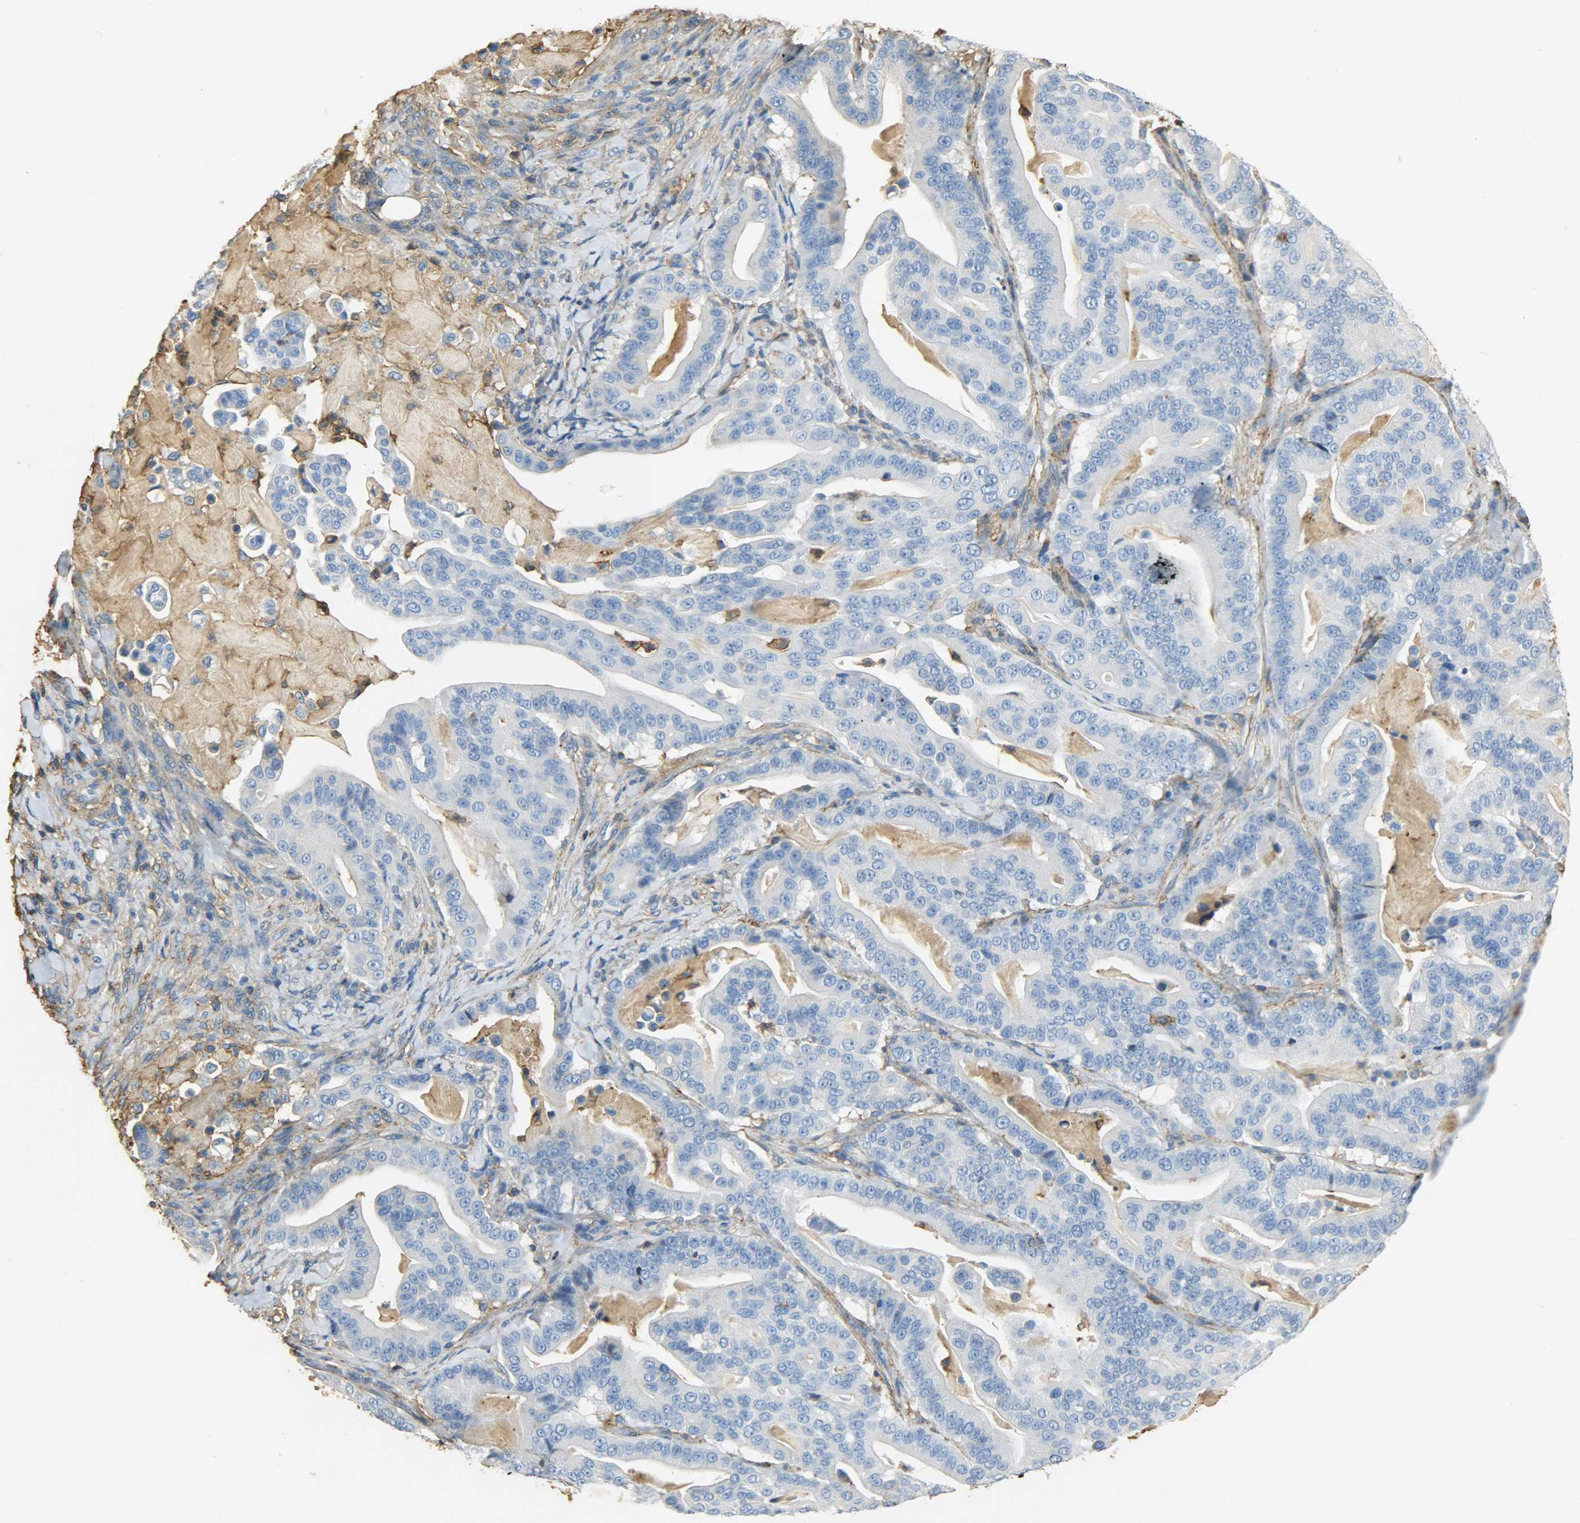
{"staining": {"intensity": "negative", "quantity": "none", "location": "none"}, "tissue": "pancreatic cancer", "cell_type": "Tumor cells", "image_type": "cancer", "snomed": [{"axis": "morphology", "description": "Adenocarcinoma, NOS"}, {"axis": "topography", "description": "Pancreas"}], "caption": "Human pancreatic cancer (adenocarcinoma) stained for a protein using IHC exhibits no expression in tumor cells.", "gene": "ANXA6", "patient": {"sex": "male", "age": 63}}